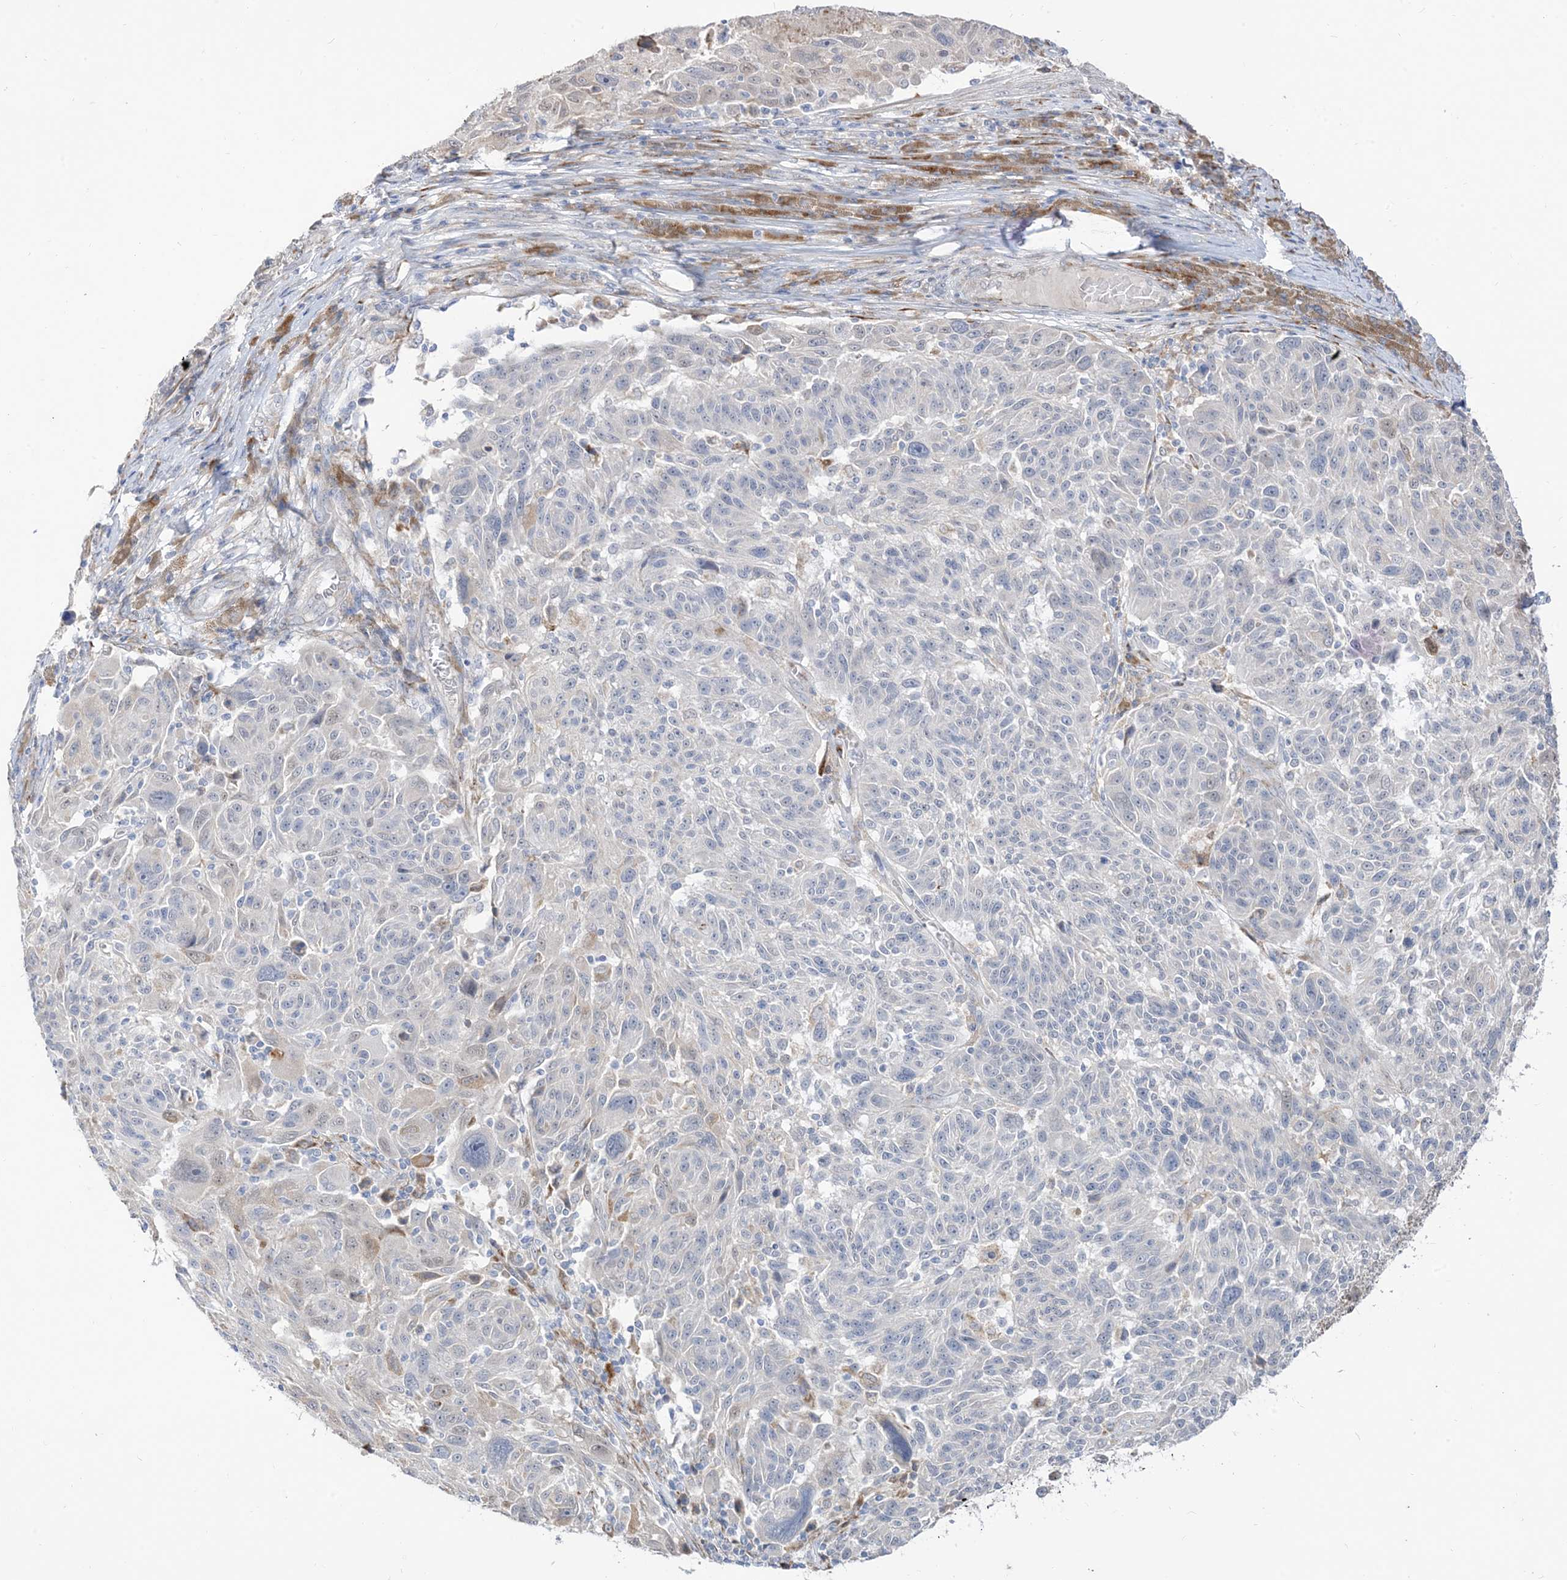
{"staining": {"intensity": "negative", "quantity": "none", "location": "none"}, "tissue": "melanoma", "cell_type": "Tumor cells", "image_type": "cancer", "snomed": [{"axis": "morphology", "description": "Malignant melanoma, NOS"}, {"axis": "topography", "description": "Skin"}], "caption": "The immunohistochemistry histopathology image has no significant positivity in tumor cells of melanoma tissue.", "gene": "LOXL3", "patient": {"sex": "male", "age": 53}}